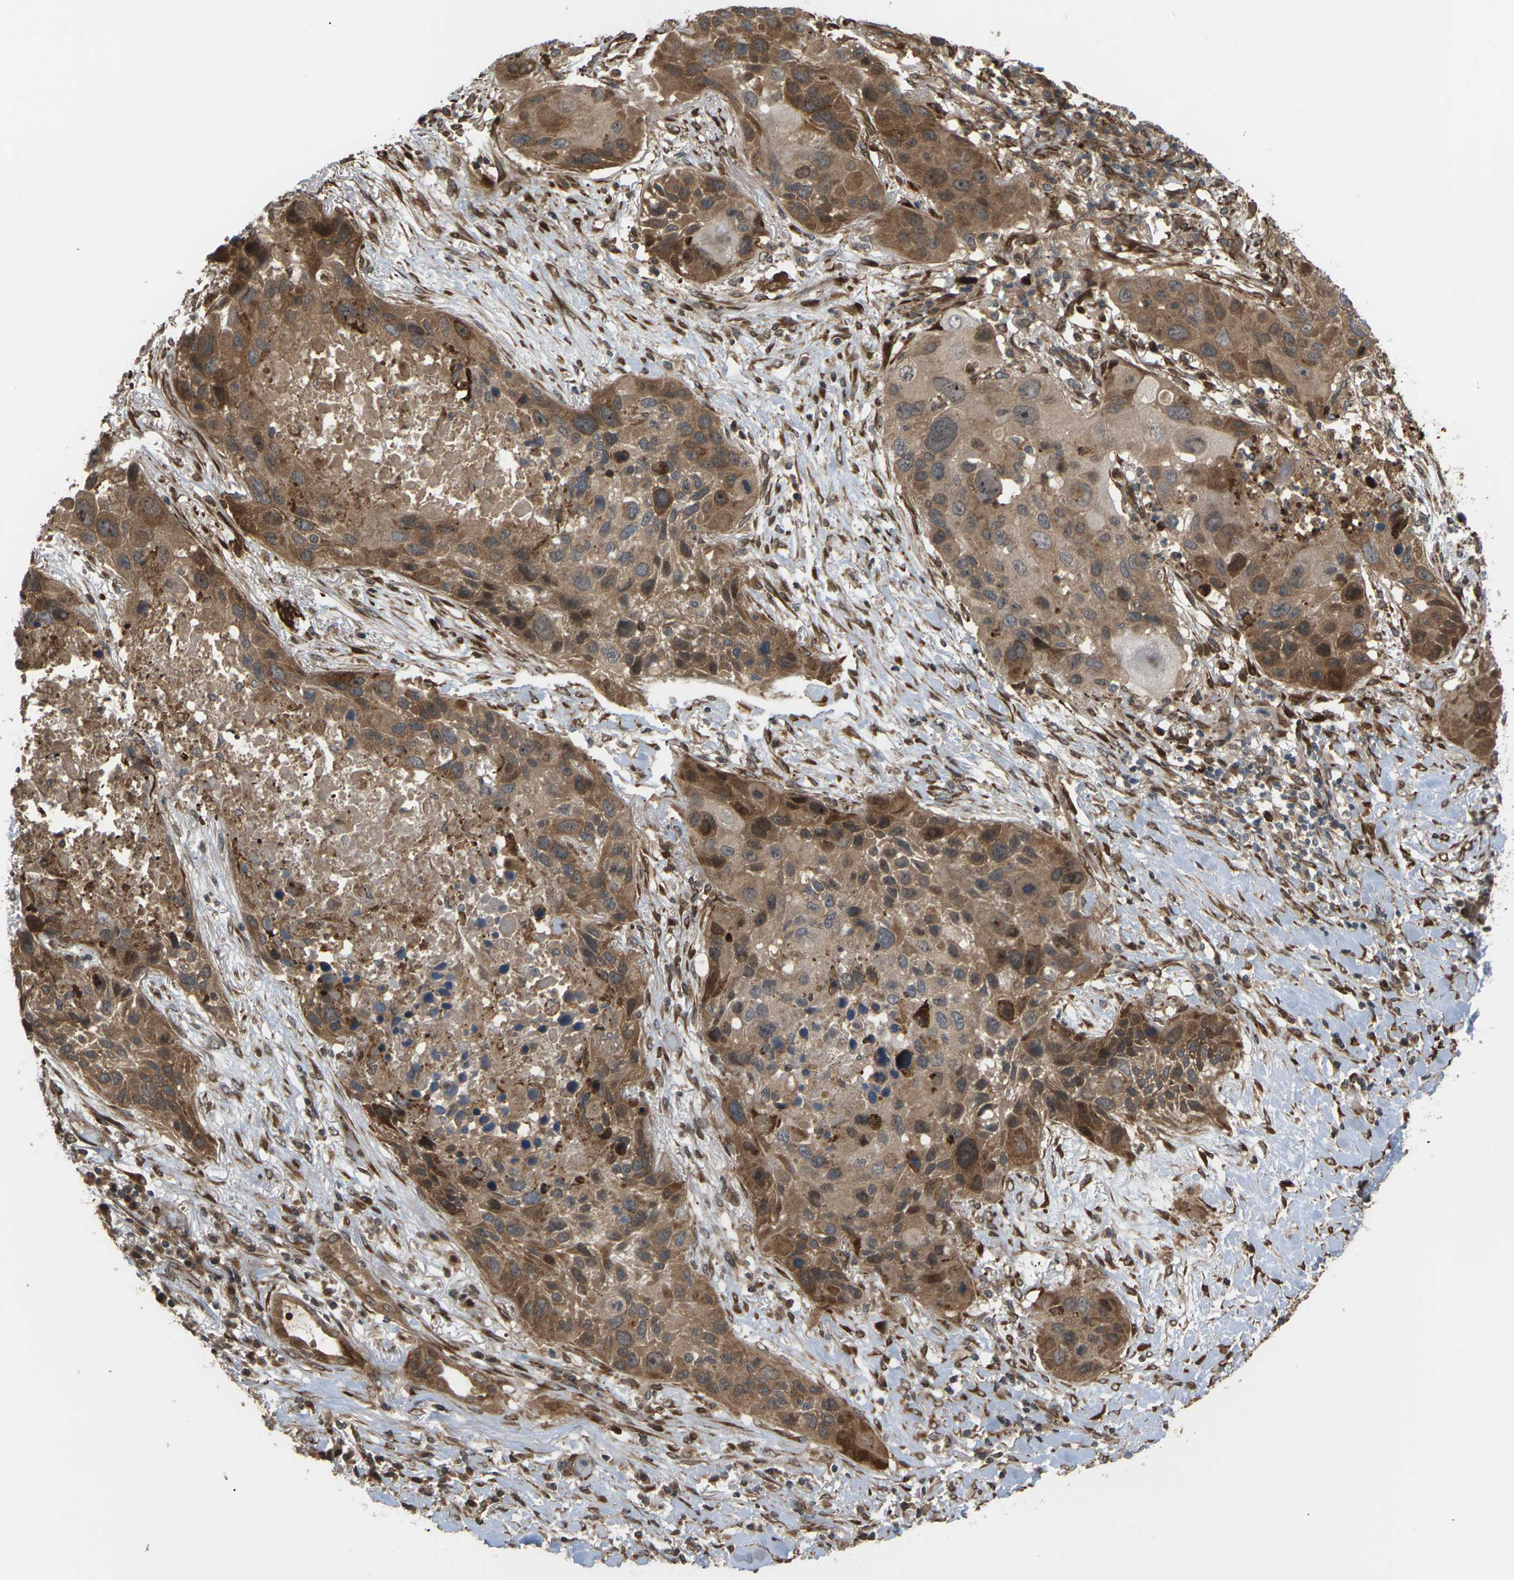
{"staining": {"intensity": "moderate", "quantity": ">75%", "location": "cytoplasmic/membranous"}, "tissue": "lung cancer", "cell_type": "Tumor cells", "image_type": "cancer", "snomed": [{"axis": "morphology", "description": "Squamous cell carcinoma, NOS"}, {"axis": "topography", "description": "Lung"}], "caption": "Lung cancer stained with immunohistochemistry shows moderate cytoplasmic/membranous positivity in about >75% of tumor cells. (brown staining indicates protein expression, while blue staining denotes nuclei).", "gene": "ROBO1", "patient": {"sex": "male", "age": 57}}